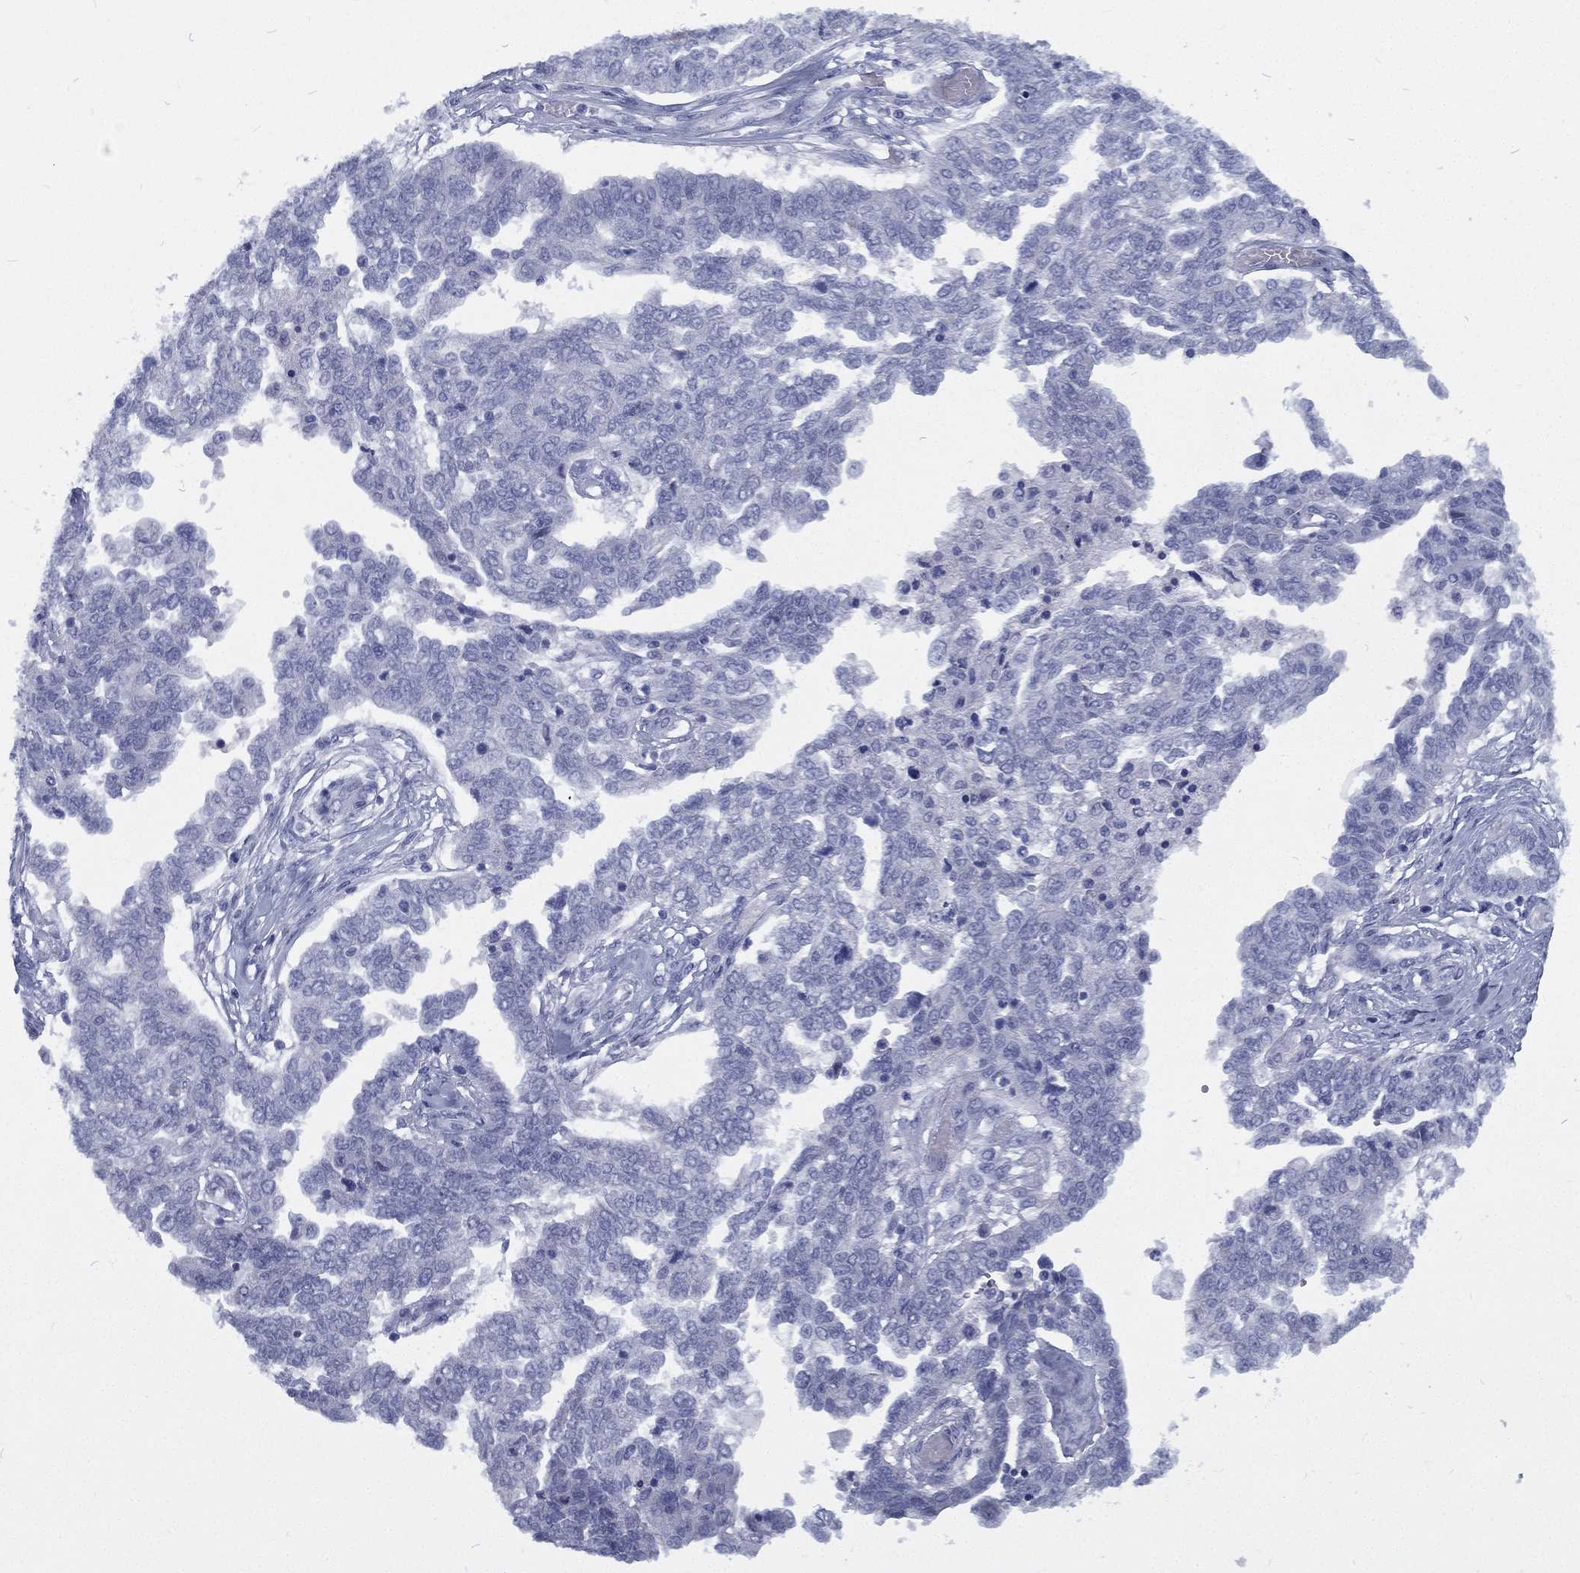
{"staining": {"intensity": "negative", "quantity": "none", "location": "none"}, "tissue": "ovarian cancer", "cell_type": "Tumor cells", "image_type": "cancer", "snomed": [{"axis": "morphology", "description": "Cystadenocarcinoma, serous, NOS"}, {"axis": "topography", "description": "Ovary"}], "caption": "This is an immunohistochemistry image of ovarian cancer. There is no staining in tumor cells.", "gene": "RSPH4A", "patient": {"sex": "female", "age": 67}}